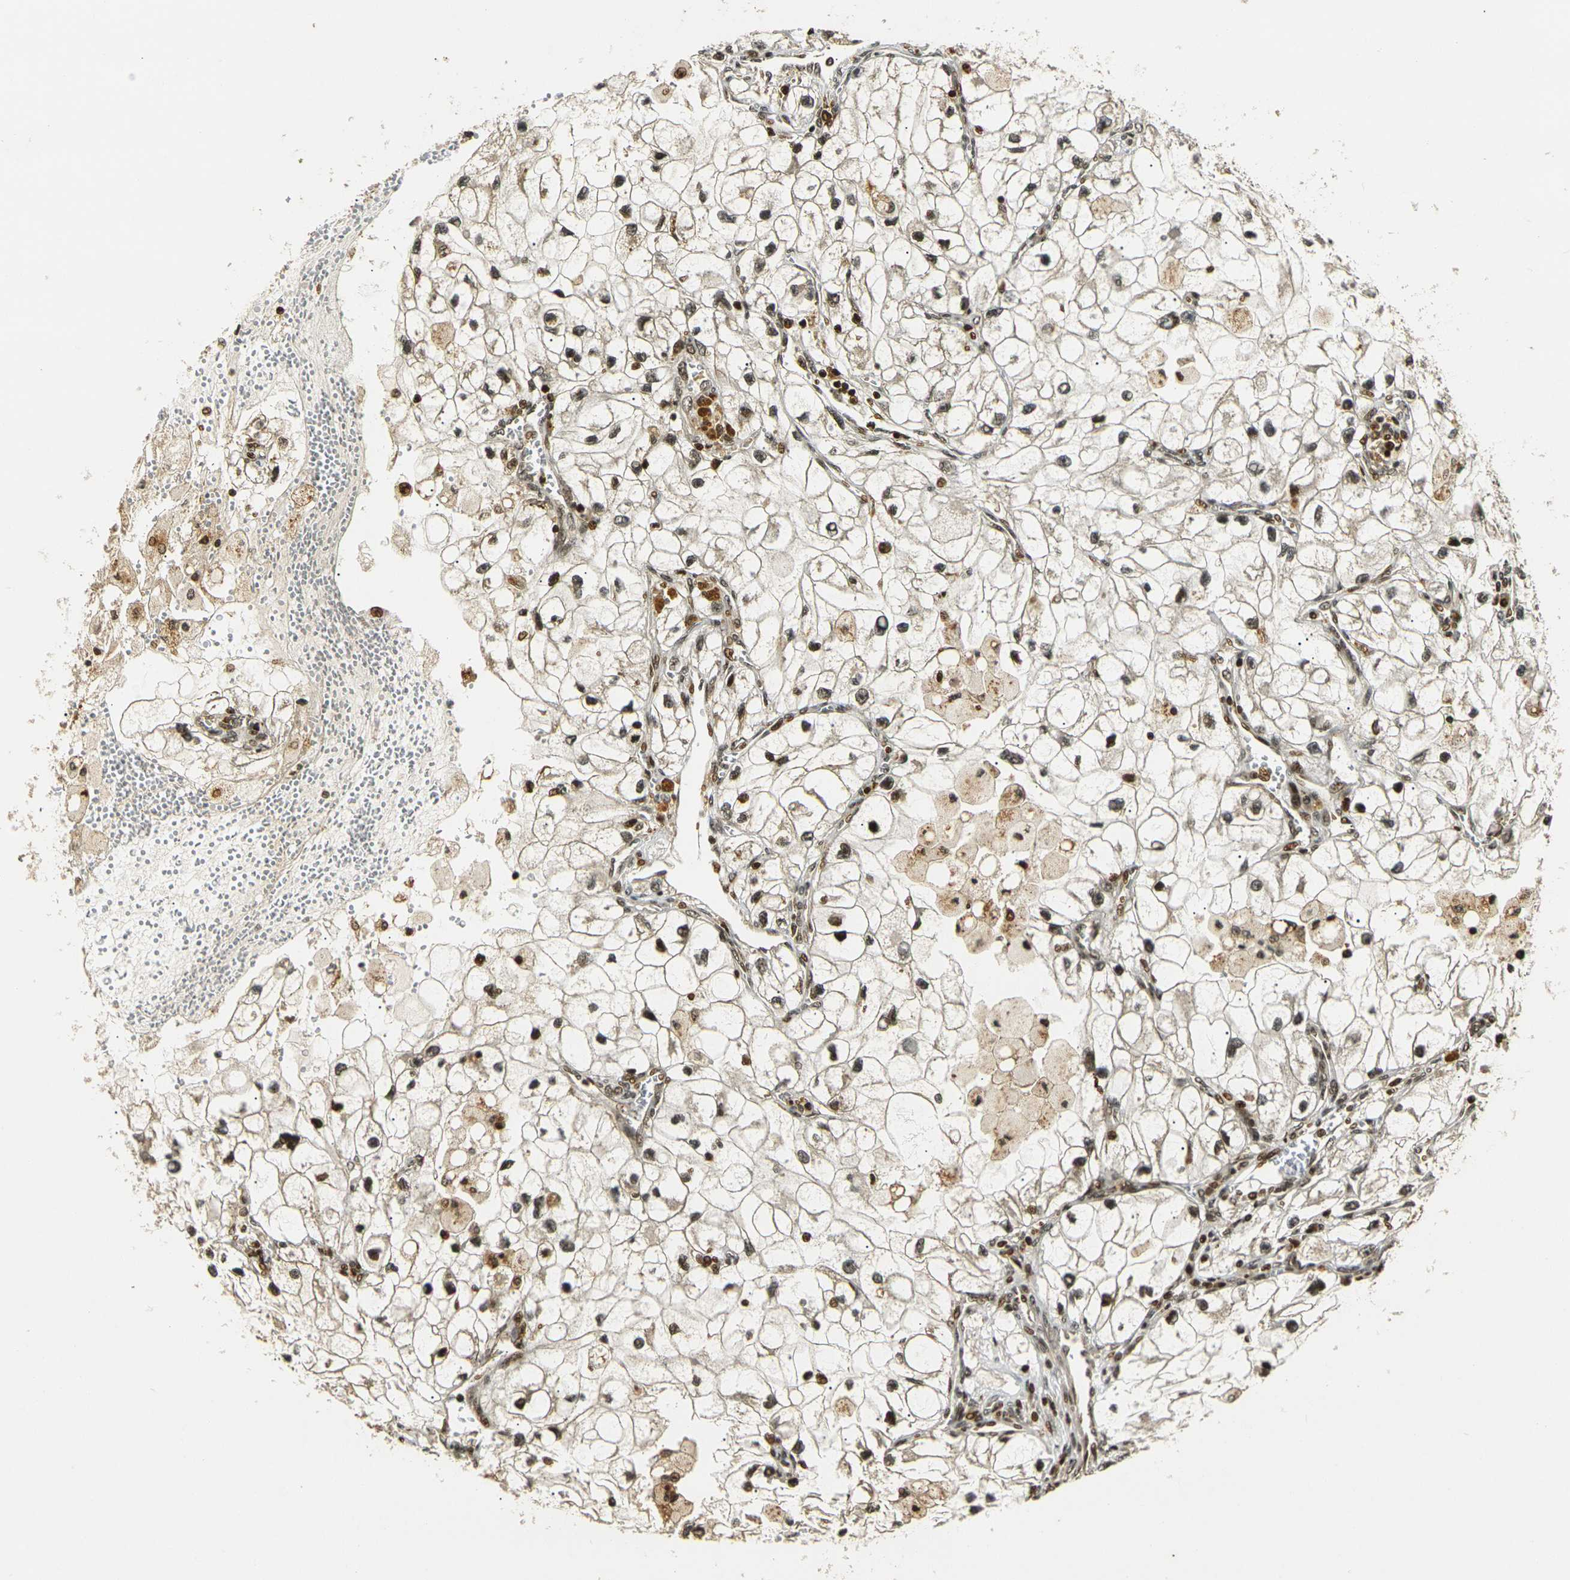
{"staining": {"intensity": "strong", "quantity": ">75%", "location": "cytoplasmic/membranous,nuclear"}, "tissue": "renal cancer", "cell_type": "Tumor cells", "image_type": "cancer", "snomed": [{"axis": "morphology", "description": "Adenocarcinoma, NOS"}, {"axis": "topography", "description": "Kidney"}], "caption": "A histopathology image of human renal adenocarcinoma stained for a protein shows strong cytoplasmic/membranous and nuclear brown staining in tumor cells.", "gene": "ACTL6A", "patient": {"sex": "female", "age": 70}}